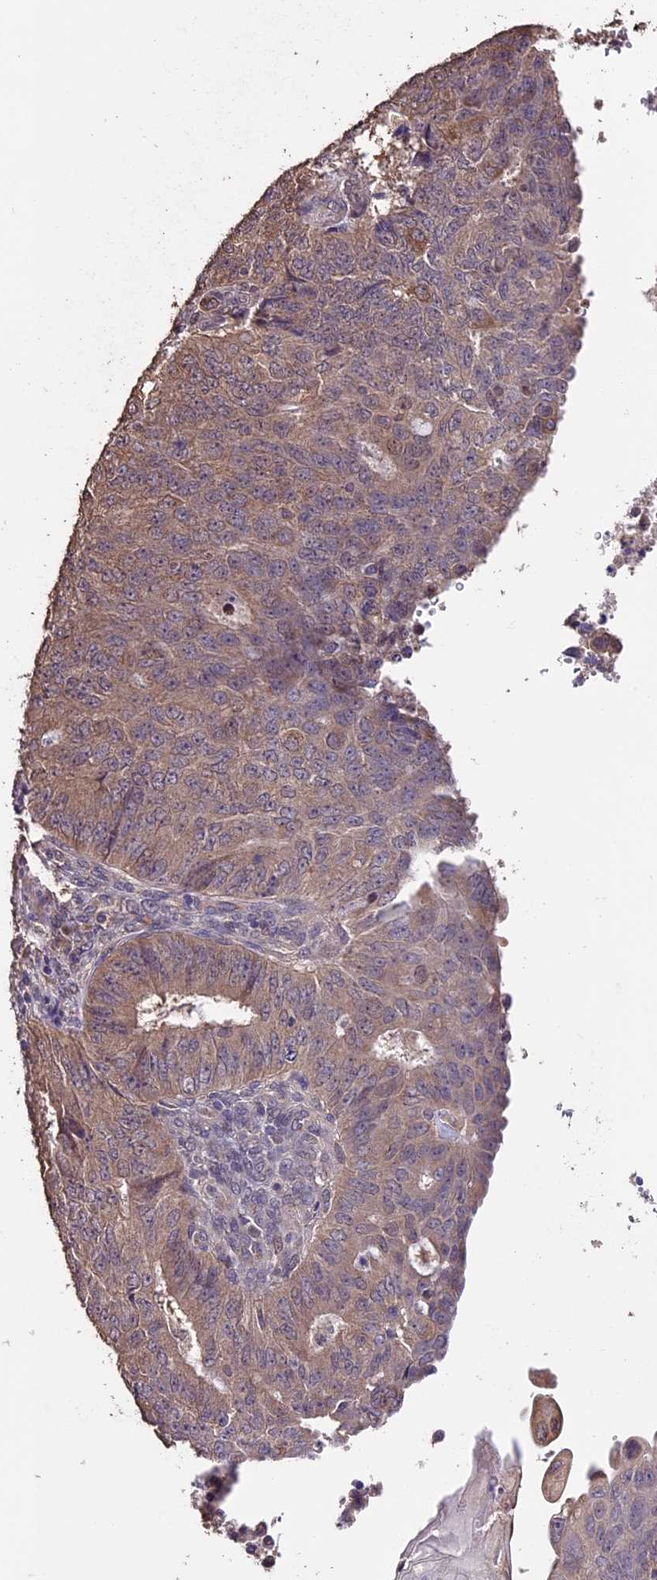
{"staining": {"intensity": "moderate", "quantity": ">75%", "location": "cytoplasmic/membranous"}, "tissue": "endometrial cancer", "cell_type": "Tumor cells", "image_type": "cancer", "snomed": [{"axis": "morphology", "description": "Adenocarcinoma, NOS"}, {"axis": "topography", "description": "Endometrium"}], "caption": "The image reveals staining of endometrial cancer (adenocarcinoma), revealing moderate cytoplasmic/membranous protein positivity (brown color) within tumor cells.", "gene": "DIS3L", "patient": {"sex": "female", "age": 32}}